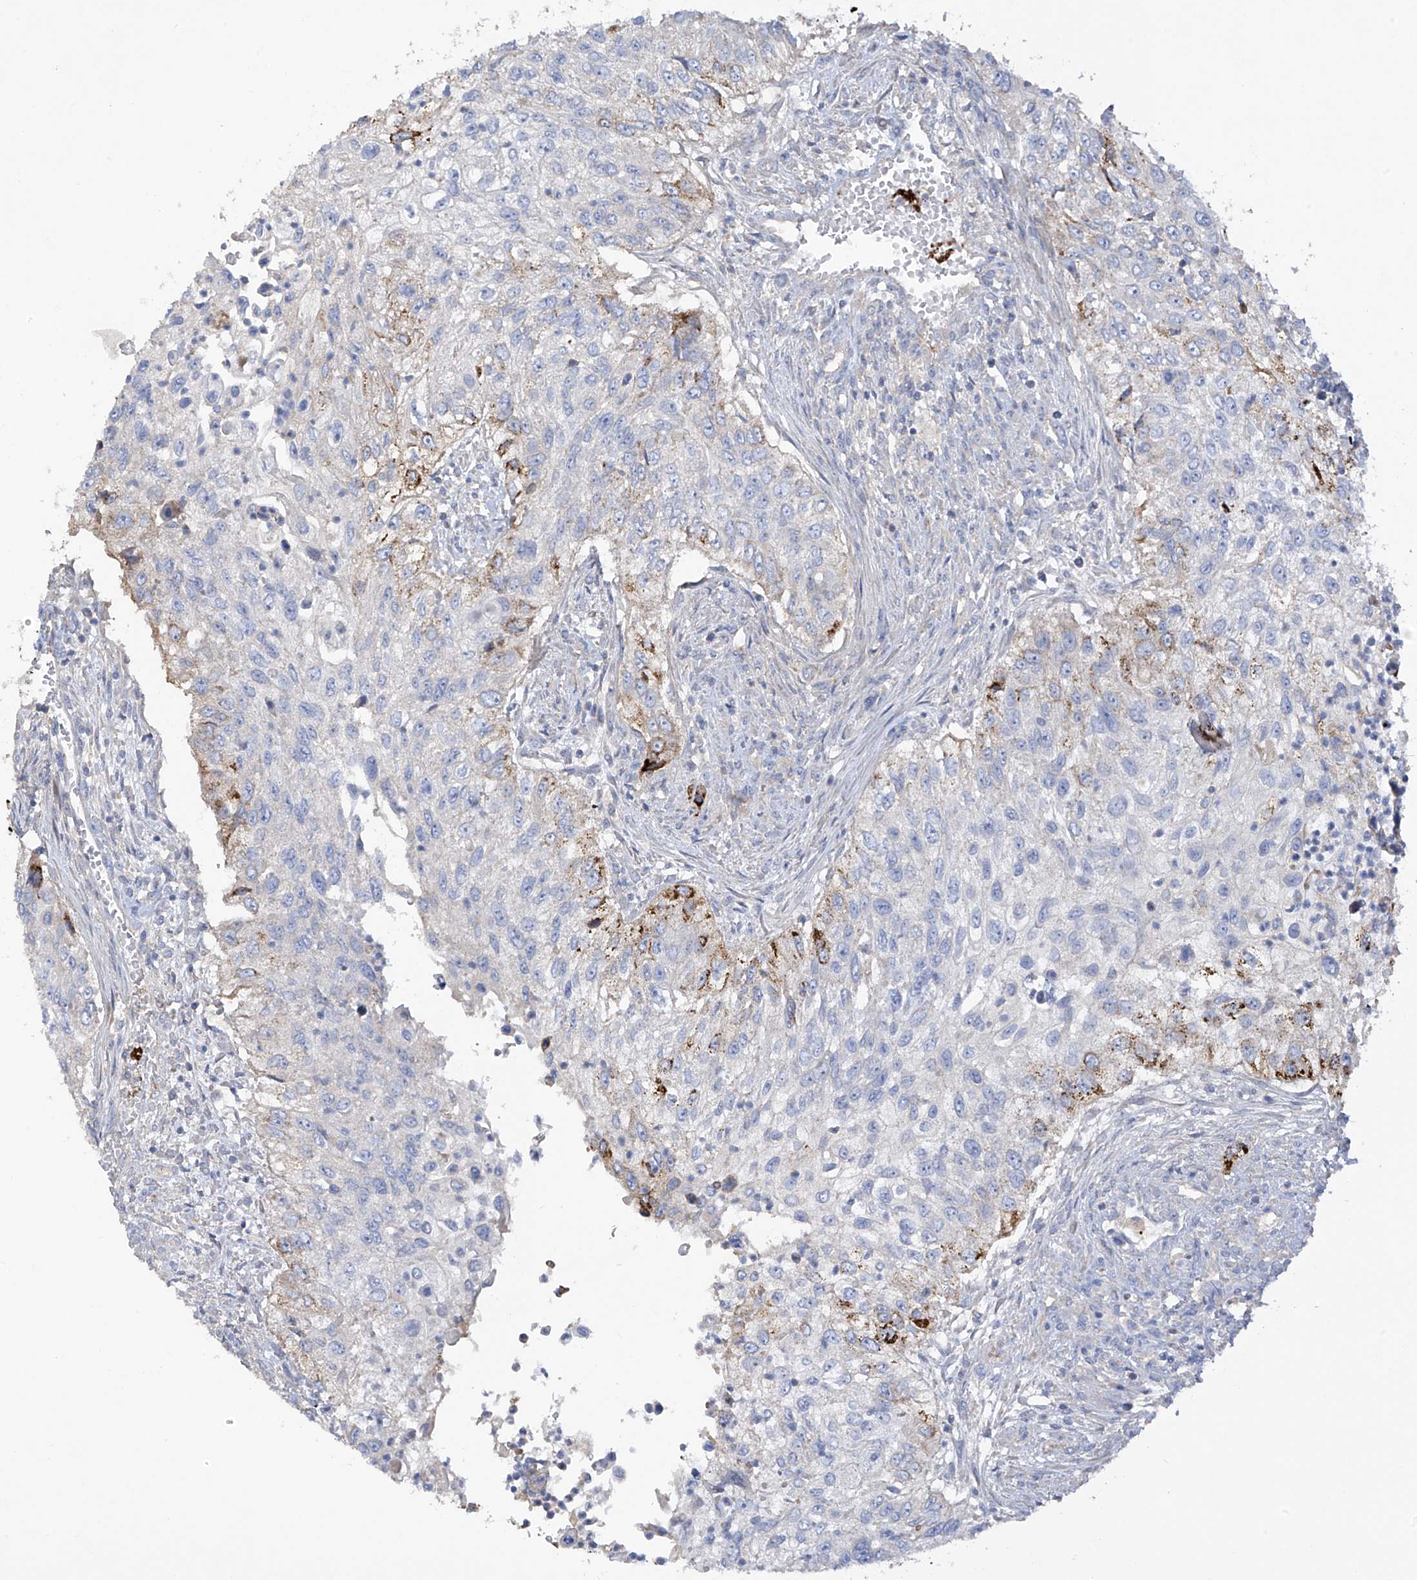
{"staining": {"intensity": "moderate", "quantity": "<25%", "location": "cytoplasmic/membranous"}, "tissue": "urothelial cancer", "cell_type": "Tumor cells", "image_type": "cancer", "snomed": [{"axis": "morphology", "description": "Urothelial carcinoma, High grade"}, {"axis": "topography", "description": "Urinary bladder"}], "caption": "Moderate cytoplasmic/membranous protein staining is identified in approximately <25% of tumor cells in urothelial carcinoma (high-grade).", "gene": "PRSS12", "patient": {"sex": "female", "age": 60}}